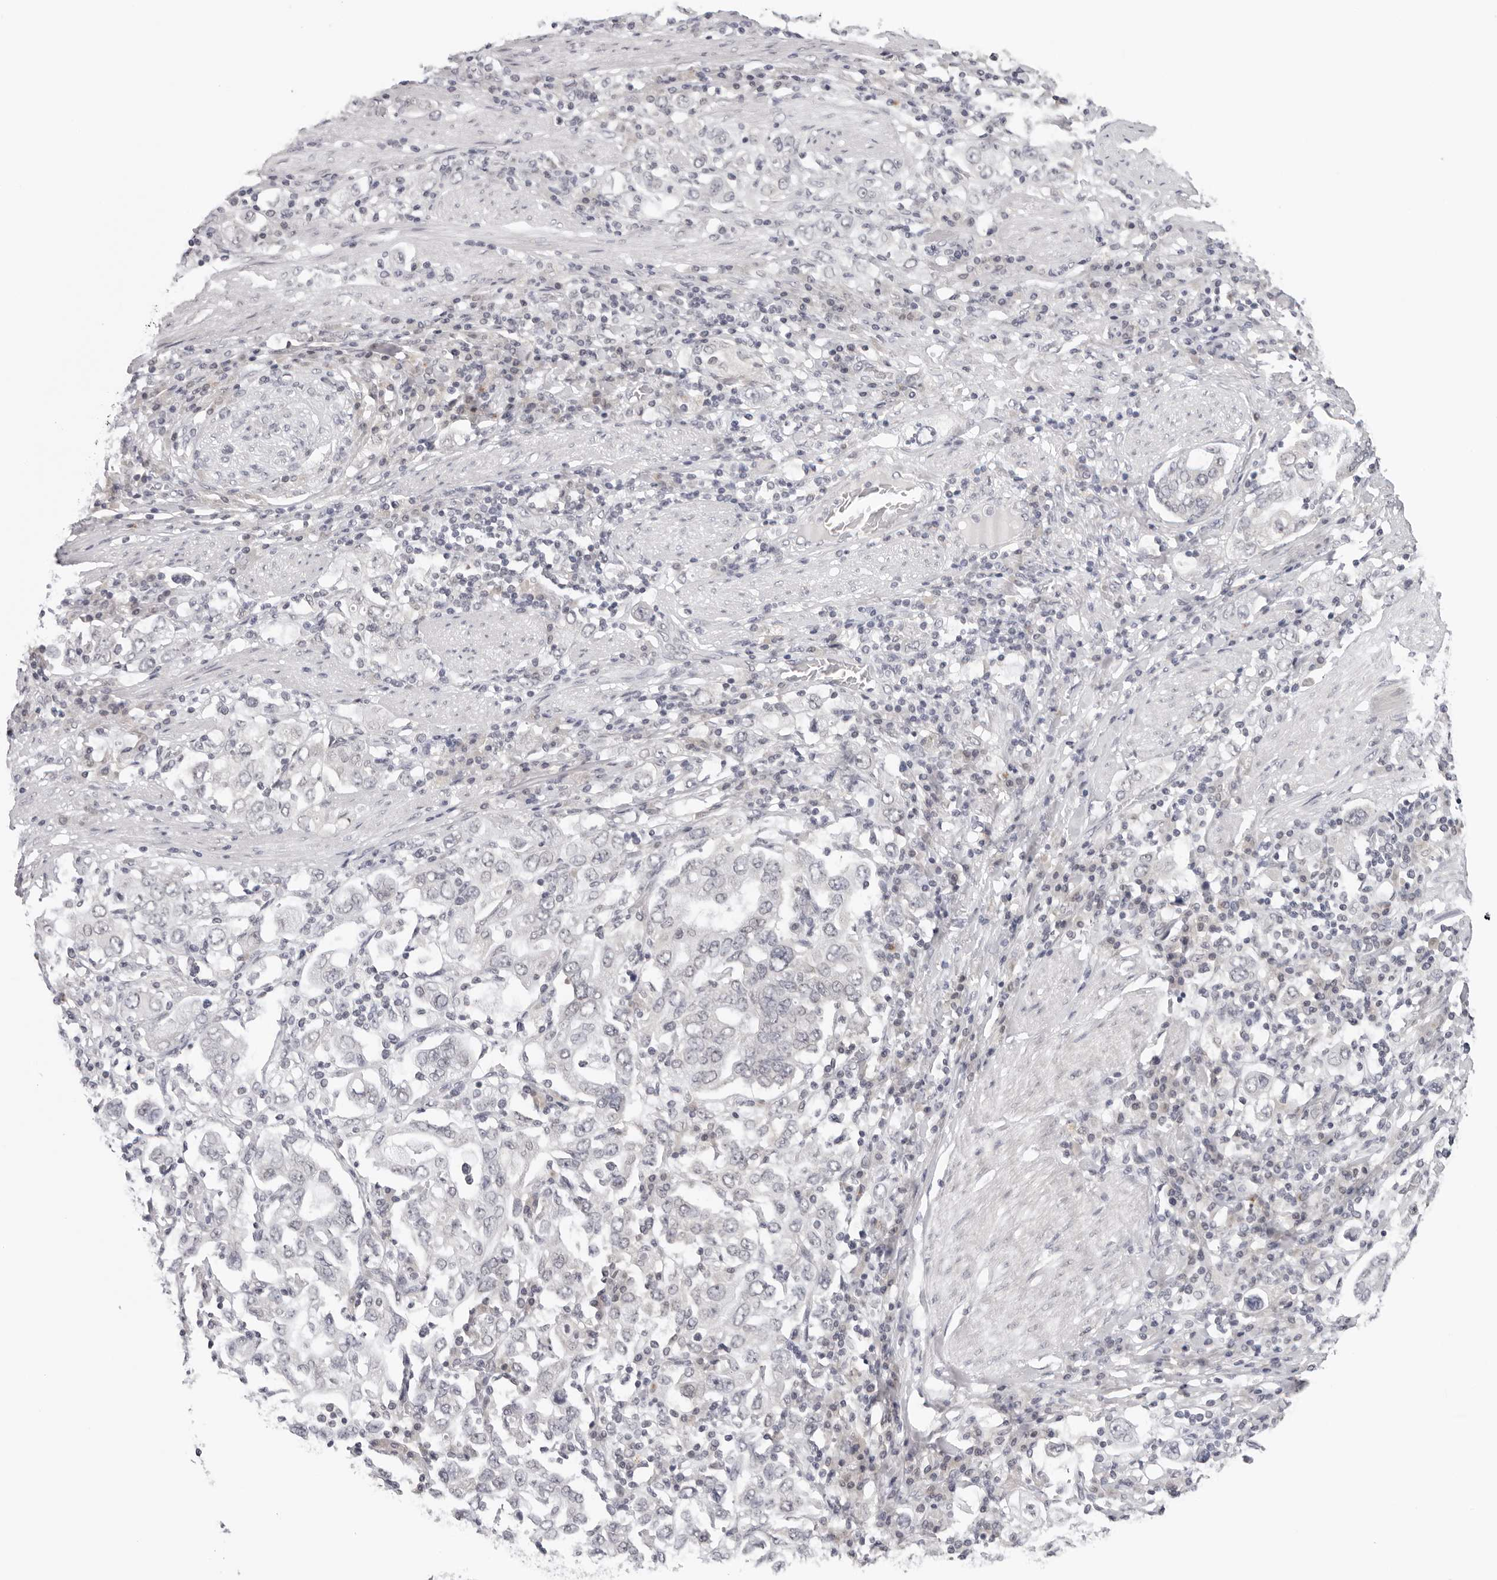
{"staining": {"intensity": "negative", "quantity": "none", "location": "none"}, "tissue": "stomach cancer", "cell_type": "Tumor cells", "image_type": "cancer", "snomed": [{"axis": "morphology", "description": "Adenocarcinoma, NOS"}, {"axis": "topography", "description": "Stomach, upper"}], "caption": "Adenocarcinoma (stomach) stained for a protein using immunohistochemistry demonstrates no positivity tumor cells.", "gene": "PRUNE1", "patient": {"sex": "male", "age": 62}}